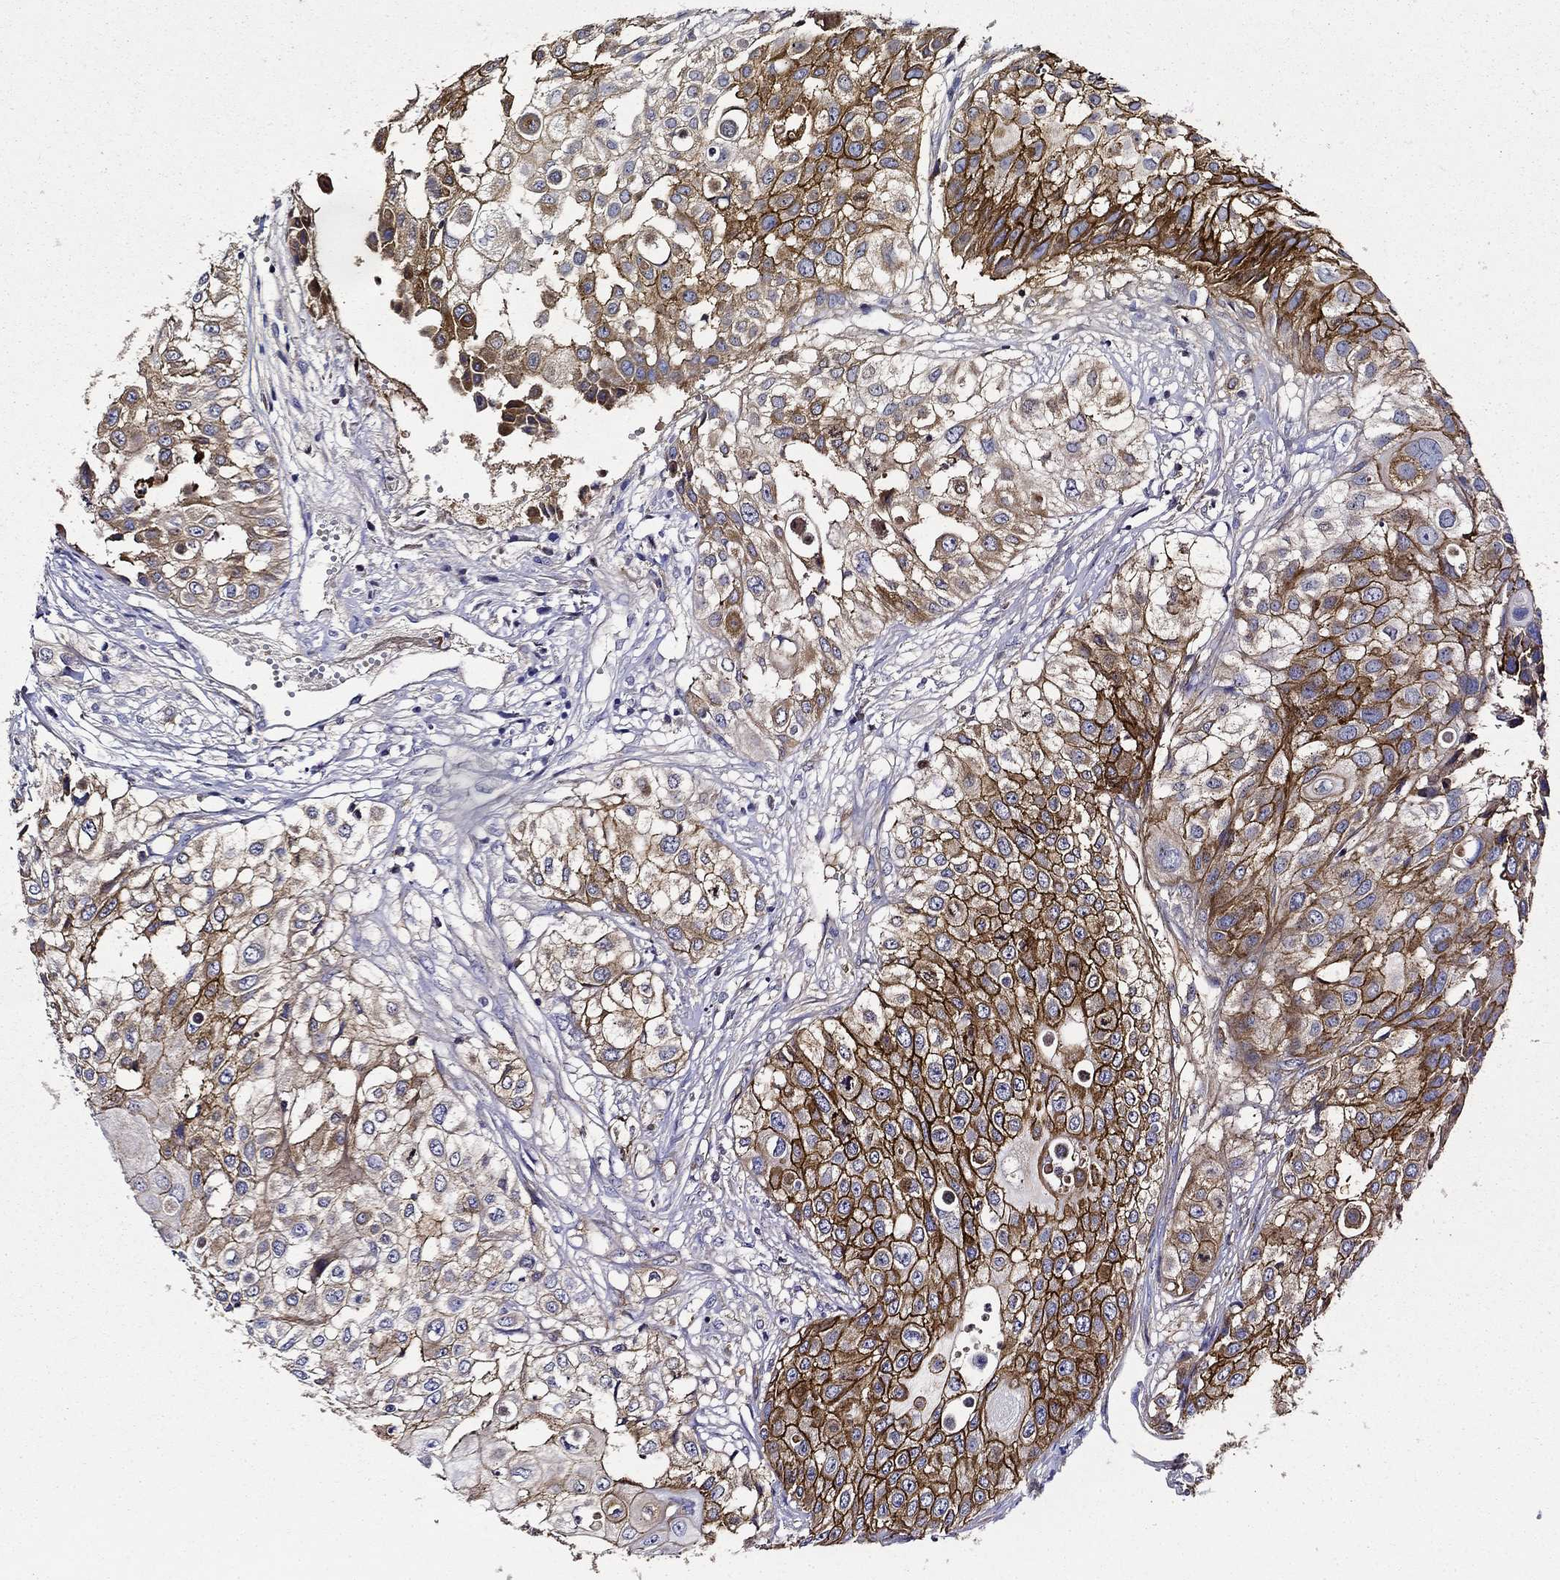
{"staining": {"intensity": "strong", "quantity": ">75%", "location": "cytoplasmic/membranous"}, "tissue": "urothelial cancer", "cell_type": "Tumor cells", "image_type": "cancer", "snomed": [{"axis": "morphology", "description": "Urothelial carcinoma, High grade"}, {"axis": "topography", "description": "Urinary bladder"}], "caption": "Protein analysis of urothelial cancer tissue shows strong cytoplasmic/membranous expression in about >75% of tumor cells. (Brightfield microscopy of DAB IHC at high magnification).", "gene": "GPC1", "patient": {"sex": "female", "age": 79}}